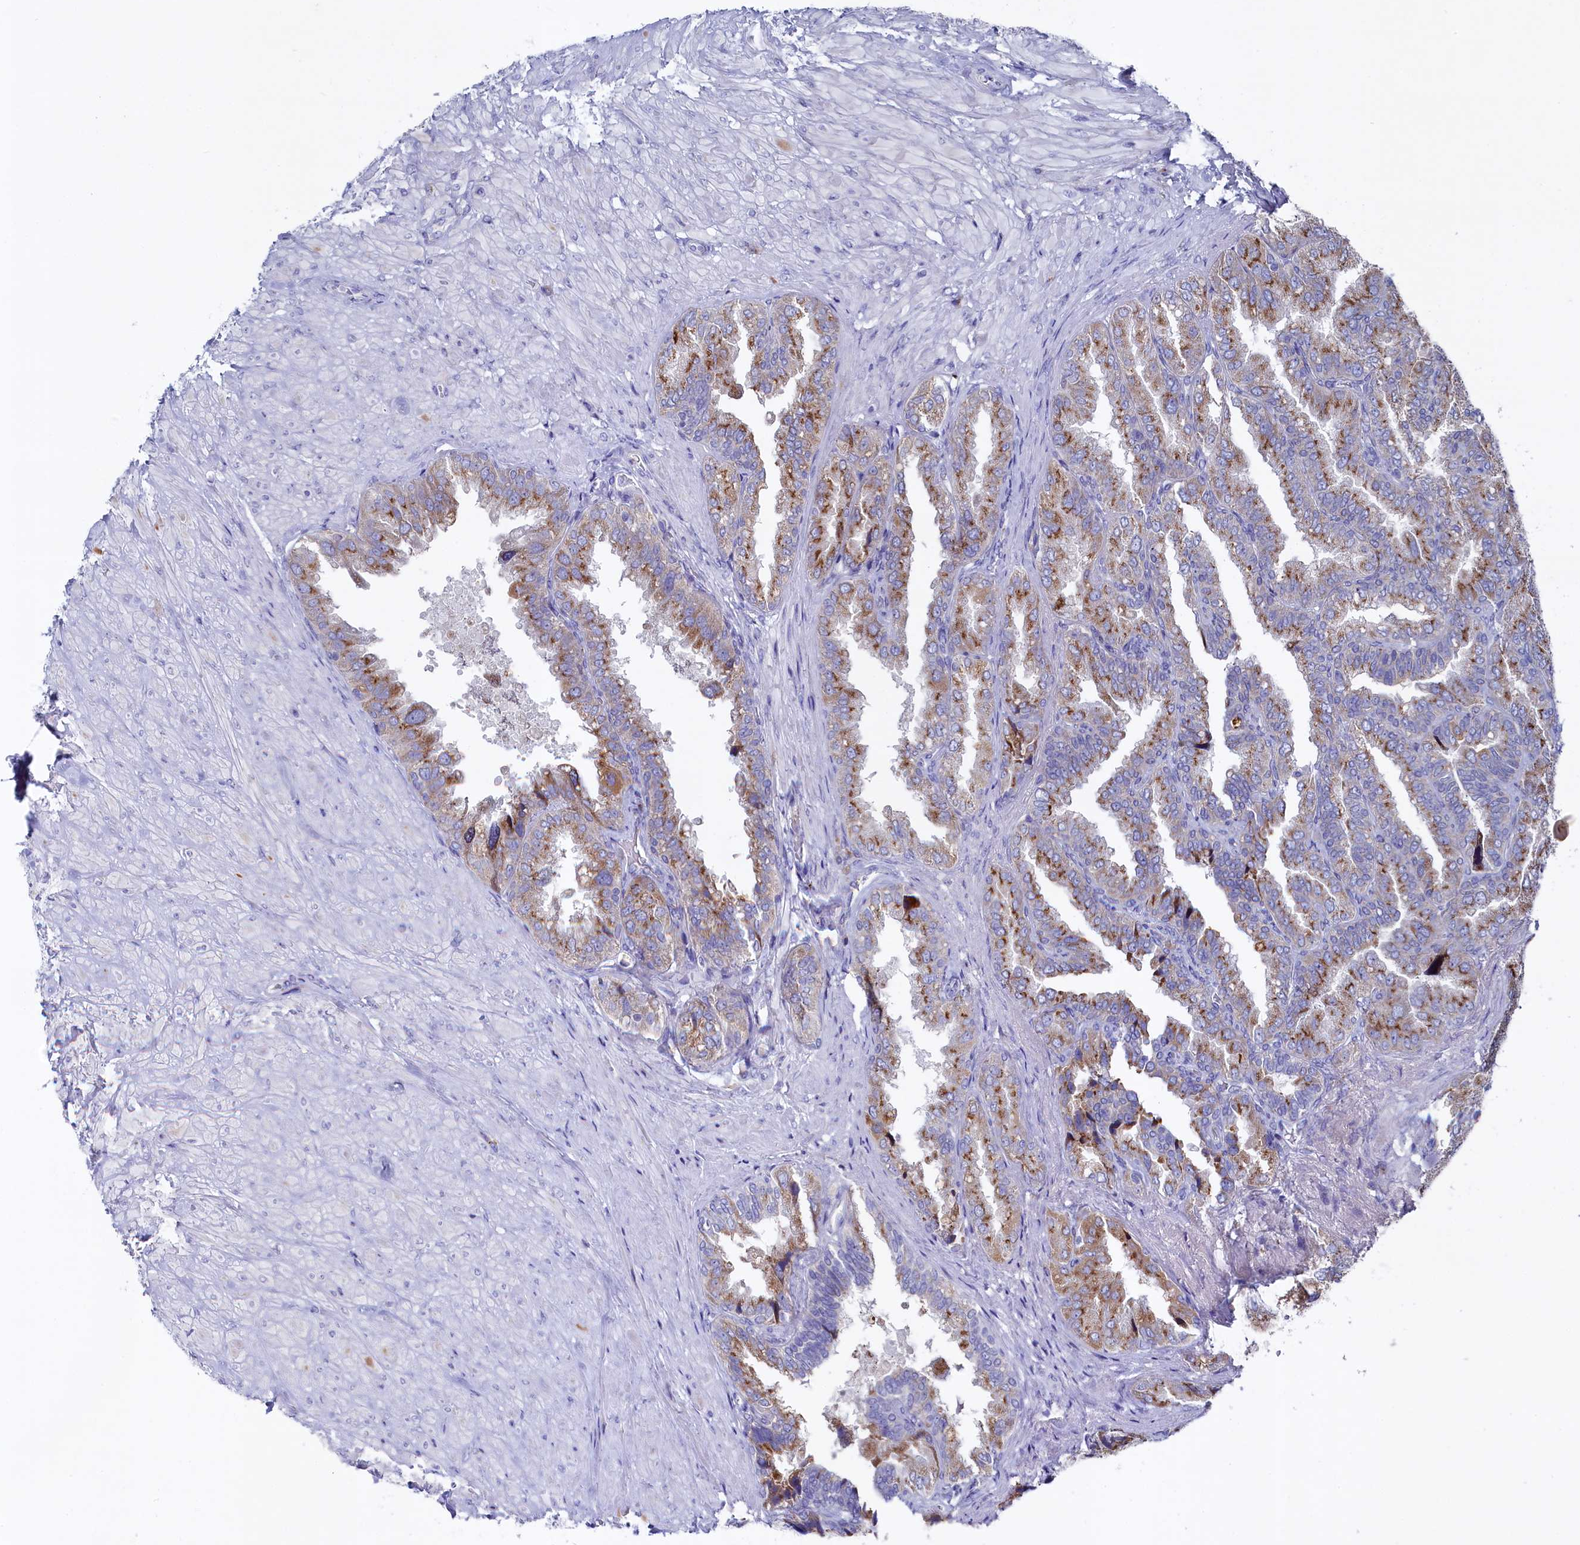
{"staining": {"intensity": "moderate", "quantity": "25%-75%", "location": "cytoplasmic/membranous"}, "tissue": "seminal vesicle", "cell_type": "Glandular cells", "image_type": "normal", "snomed": [{"axis": "morphology", "description": "Normal tissue, NOS"}, {"axis": "topography", "description": "Seminal veicle"}, {"axis": "topography", "description": "Peripheral nerve tissue"}], "caption": "The photomicrograph shows a brown stain indicating the presence of a protein in the cytoplasmic/membranous of glandular cells in seminal vesicle. (DAB (3,3'-diaminobenzidine) IHC with brightfield microscopy, high magnification).", "gene": "GPR108", "patient": {"sex": "male", "age": 63}}